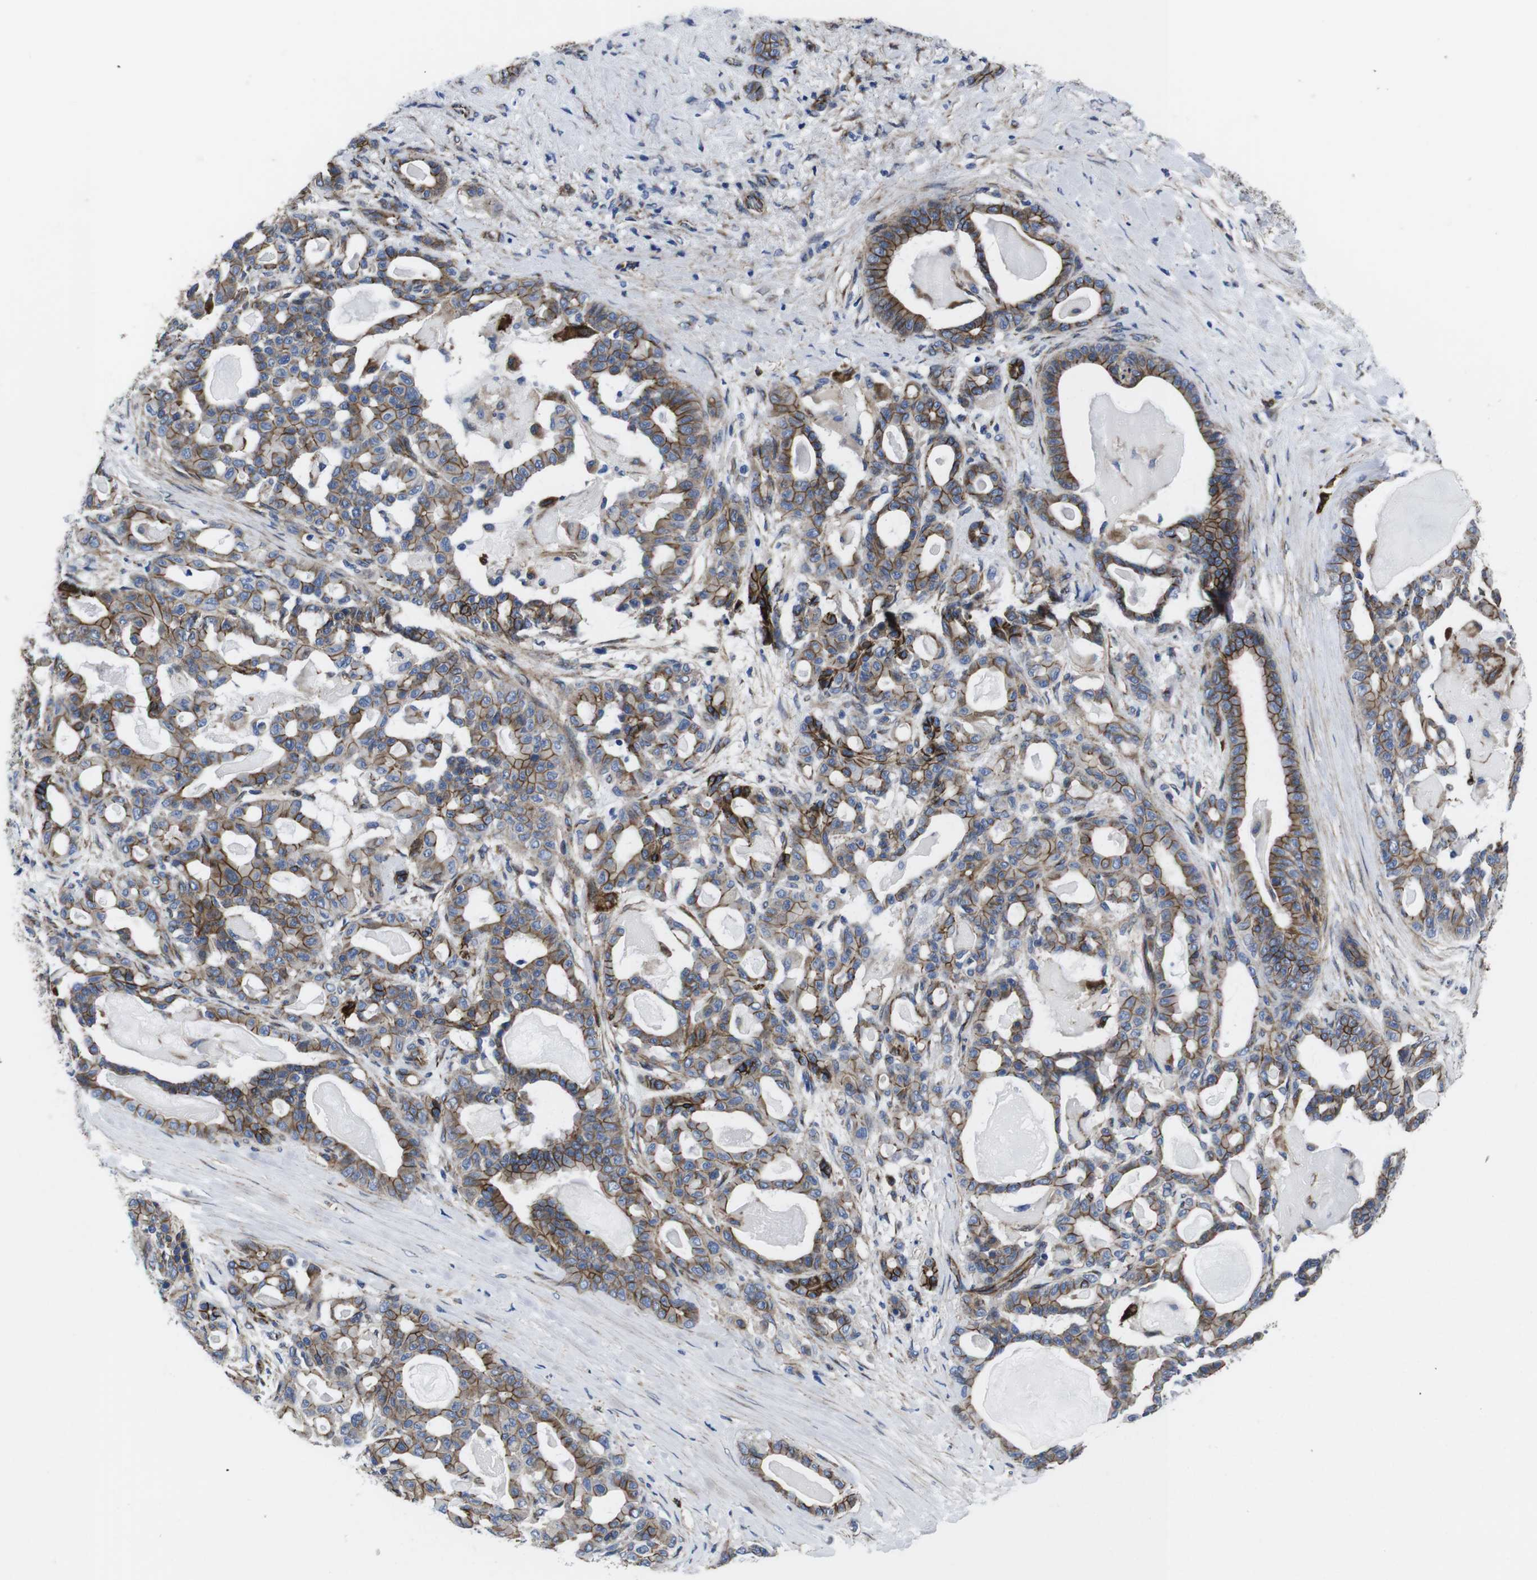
{"staining": {"intensity": "moderate", "quantity": "25%-75%", "location": "cytoplasmic/membranous"}, "tissue": "pancreatic cancer", "cell_type": "Tumor cells", "image_type": "cancer", "snomed": [{"axis": "morphology", "description": "Adenocarcinoma, NOS"}, {"axis": "topography", "description": "Pancreas"}], "caption": "Immunohistochemistry (IHC) staining of adenocarcinoma (pancreatic), which exhibits medium levels of moderate cytoplasmic/membranous positivity in about 25%-75% of tumor cells indicating moderate cytoplasmic/membranous protein expression. The staining was performed using DAB (brown) for protein detection and nuclei were counterstained in hematoxylin (blue).", "gene": "NUMB", "patient": {"sex": "male", "age": 63}}